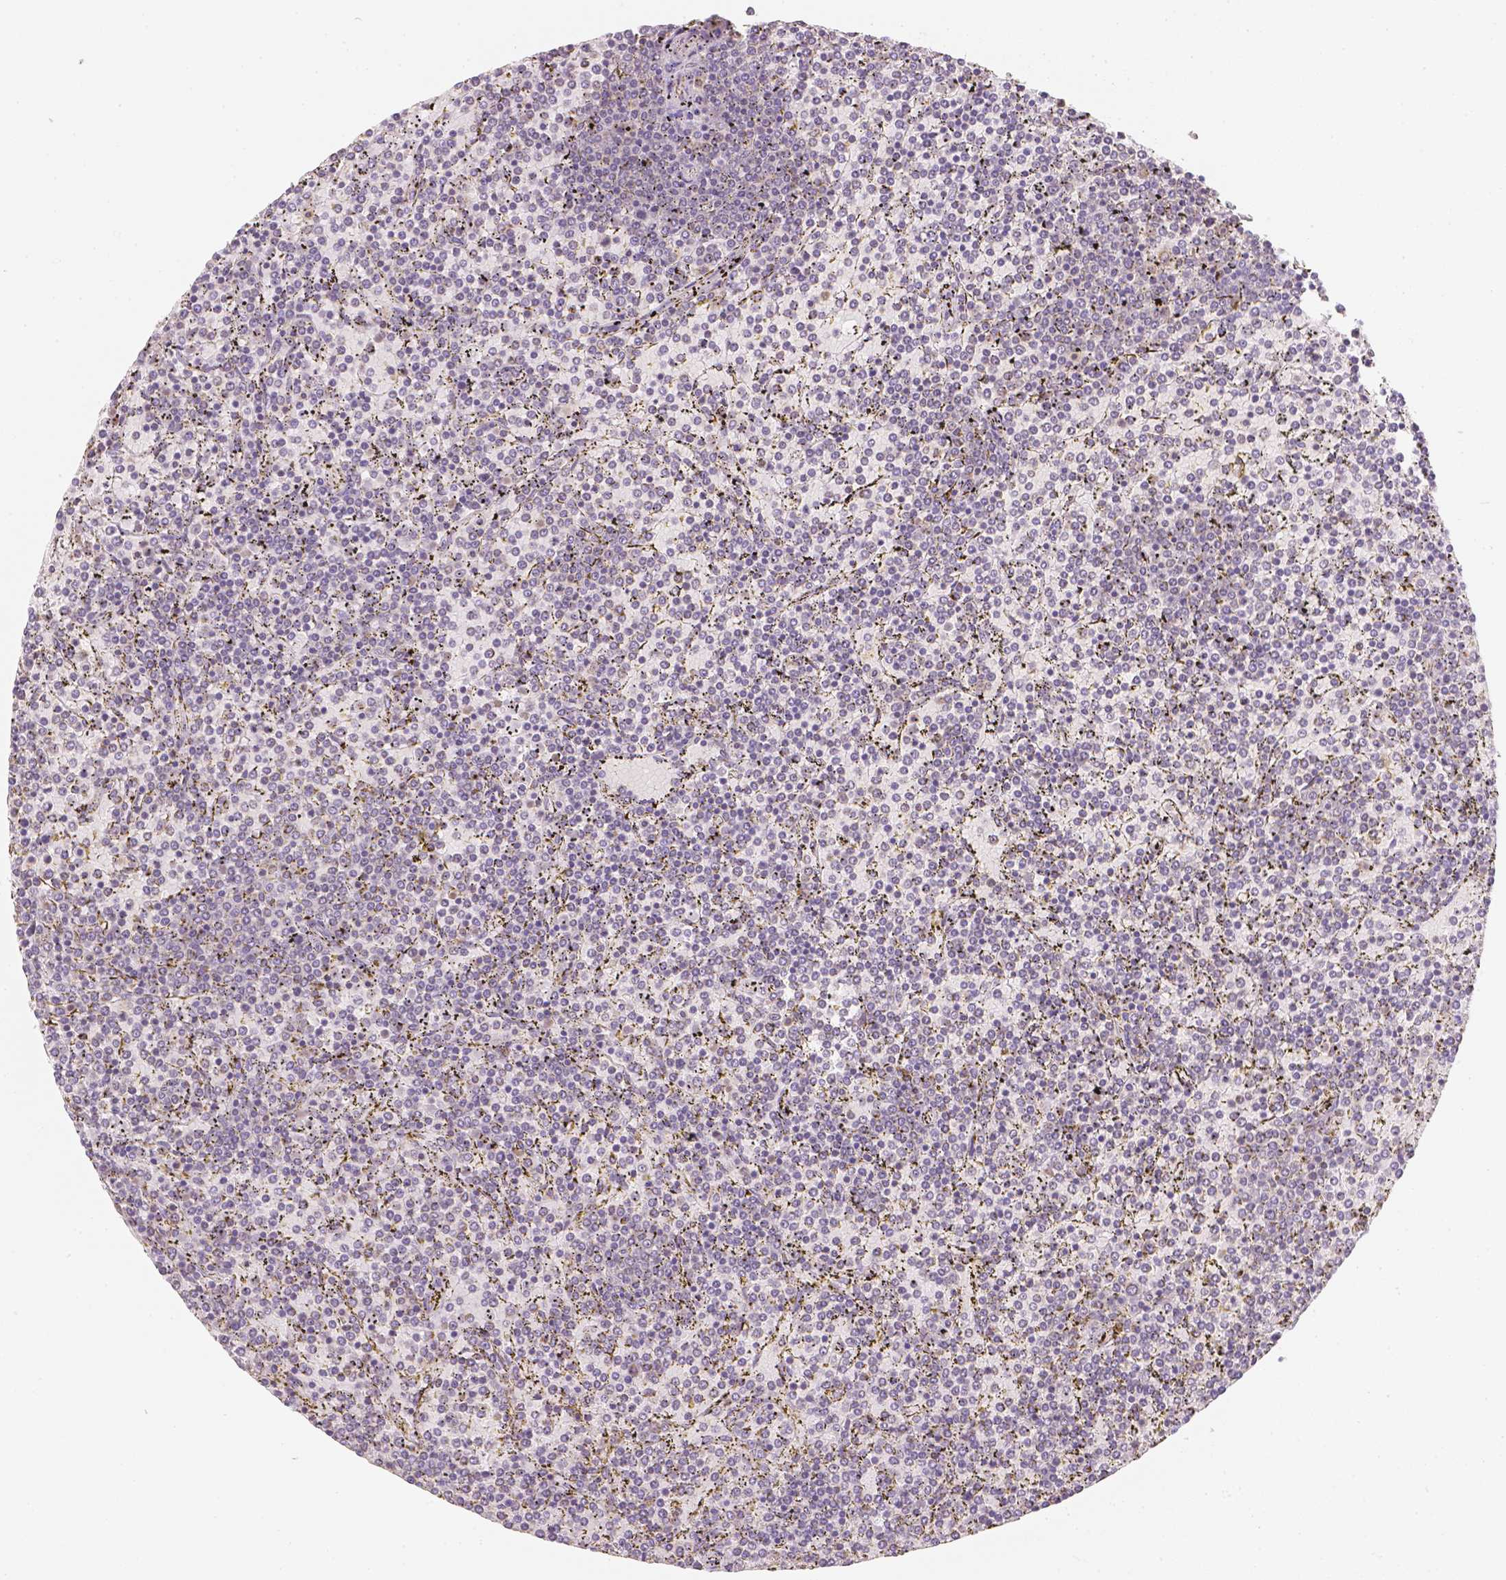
{"staining": {"intensity": "negative", "quantity": "none", "location": "none"}, "tissue": "lymphoma", "cell_type": "Tumor cells", "image_type": "cancer", "snomed": [{"axis": "morphology", "description": "Malignant lymphoma, non-Hodgkin's type, Low grade"}, {"axis": "topography", "description": "Spleen"}], "caption": "A high-resolution histopathology image shows IHC staining of lymphoma, which exhibits no significant positivity in tumor cells.", "gene": "NVL", "patient": {"sex": "female", "age": 77}}